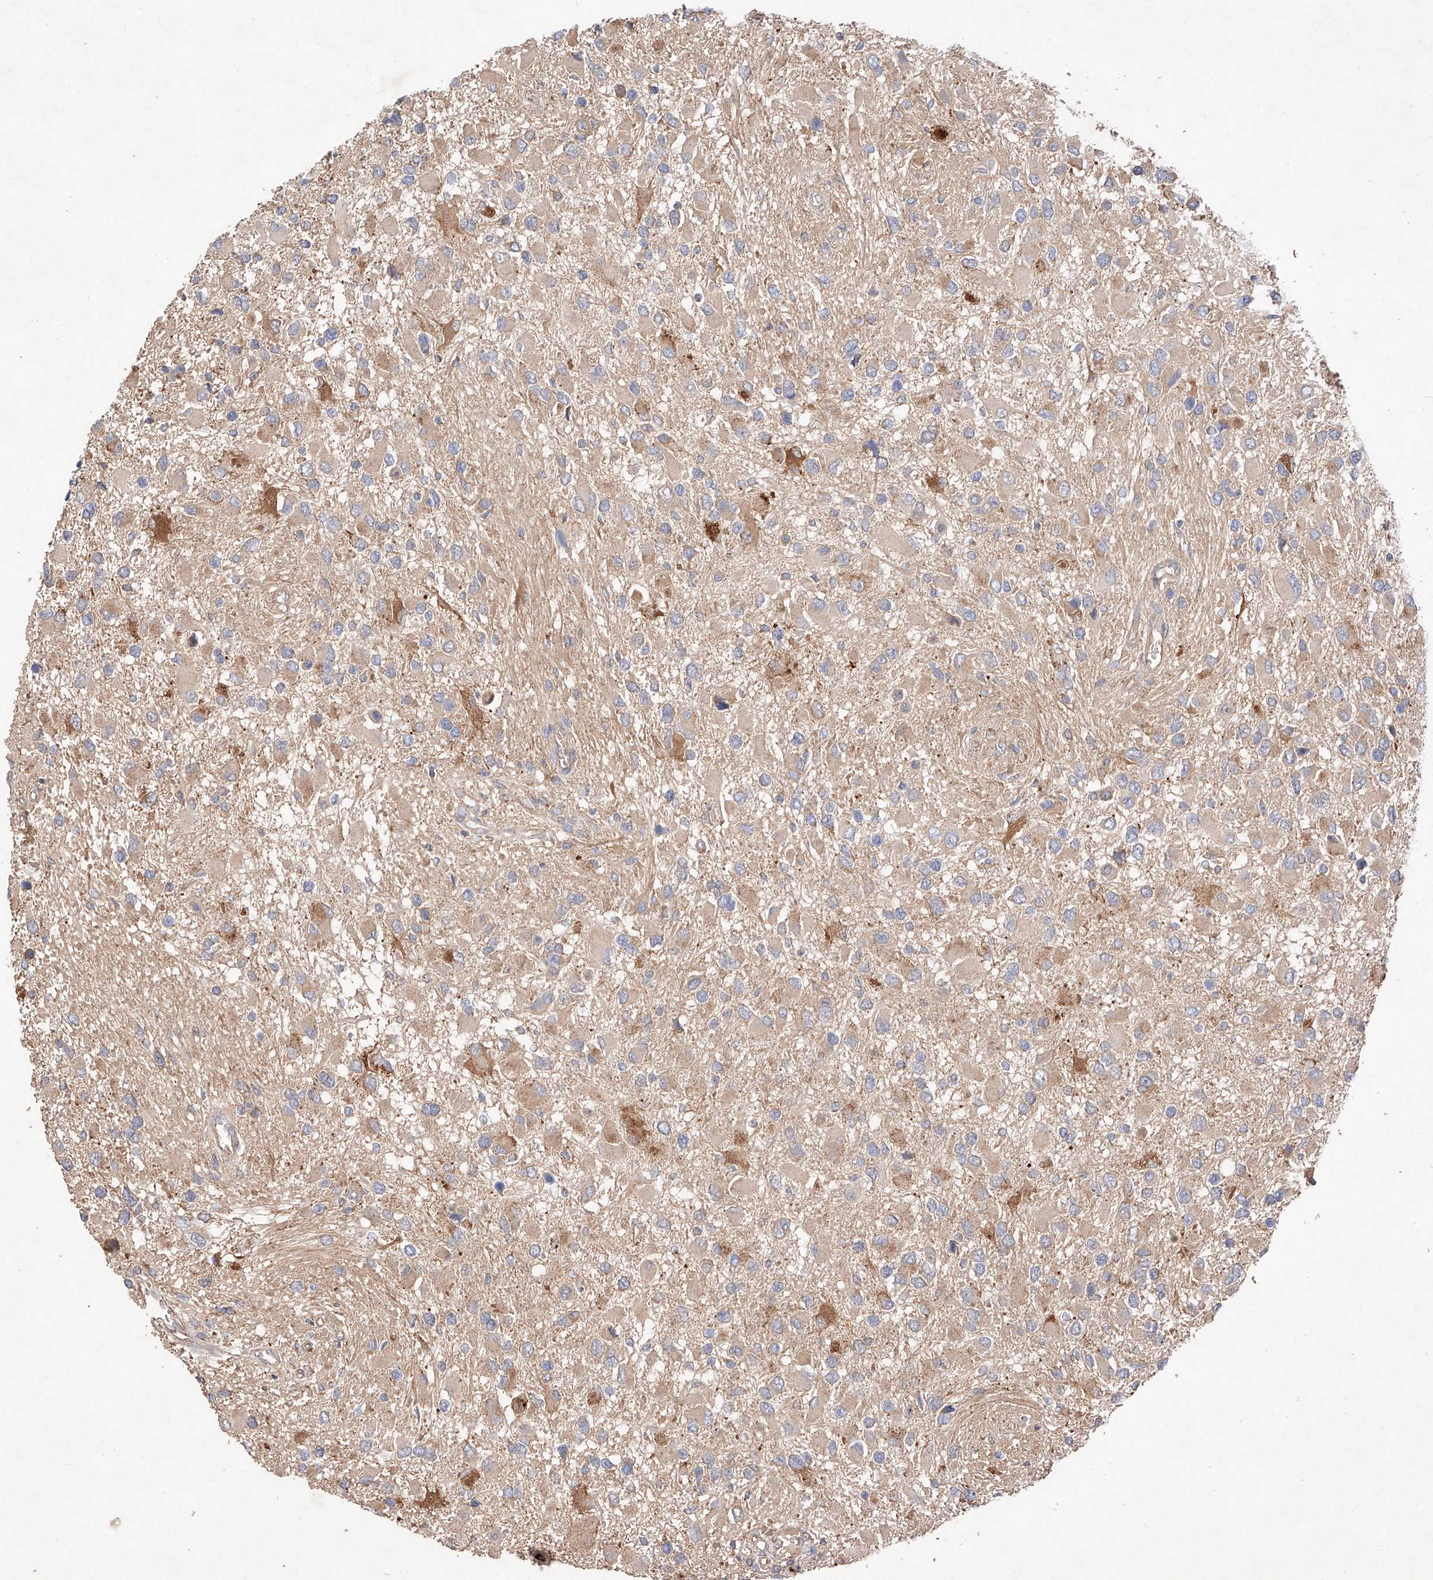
{"staining": {"intensity": "moderate", "quantity": "<25%", "location": "cytoplasmic/membranous"}, "tissue": "glioma", "cell_type": "Tumor cells", "image_type": "cancer", "snomed": [{"axis": "morphology", "description": "Glioma, malignant, High grade"}, {"axis": "topography", "description": "Brain"}], "caption": "An immunohistochemistry (IHC) image of neoplastic tissue is shown. Protein staining in brown labels moderate cytoplasmic/membranous positivity in malignant glioma (high-grade) within tumor cells.", "gene": "C6orf62", "patient": {"sex": "male", "age": 53}}